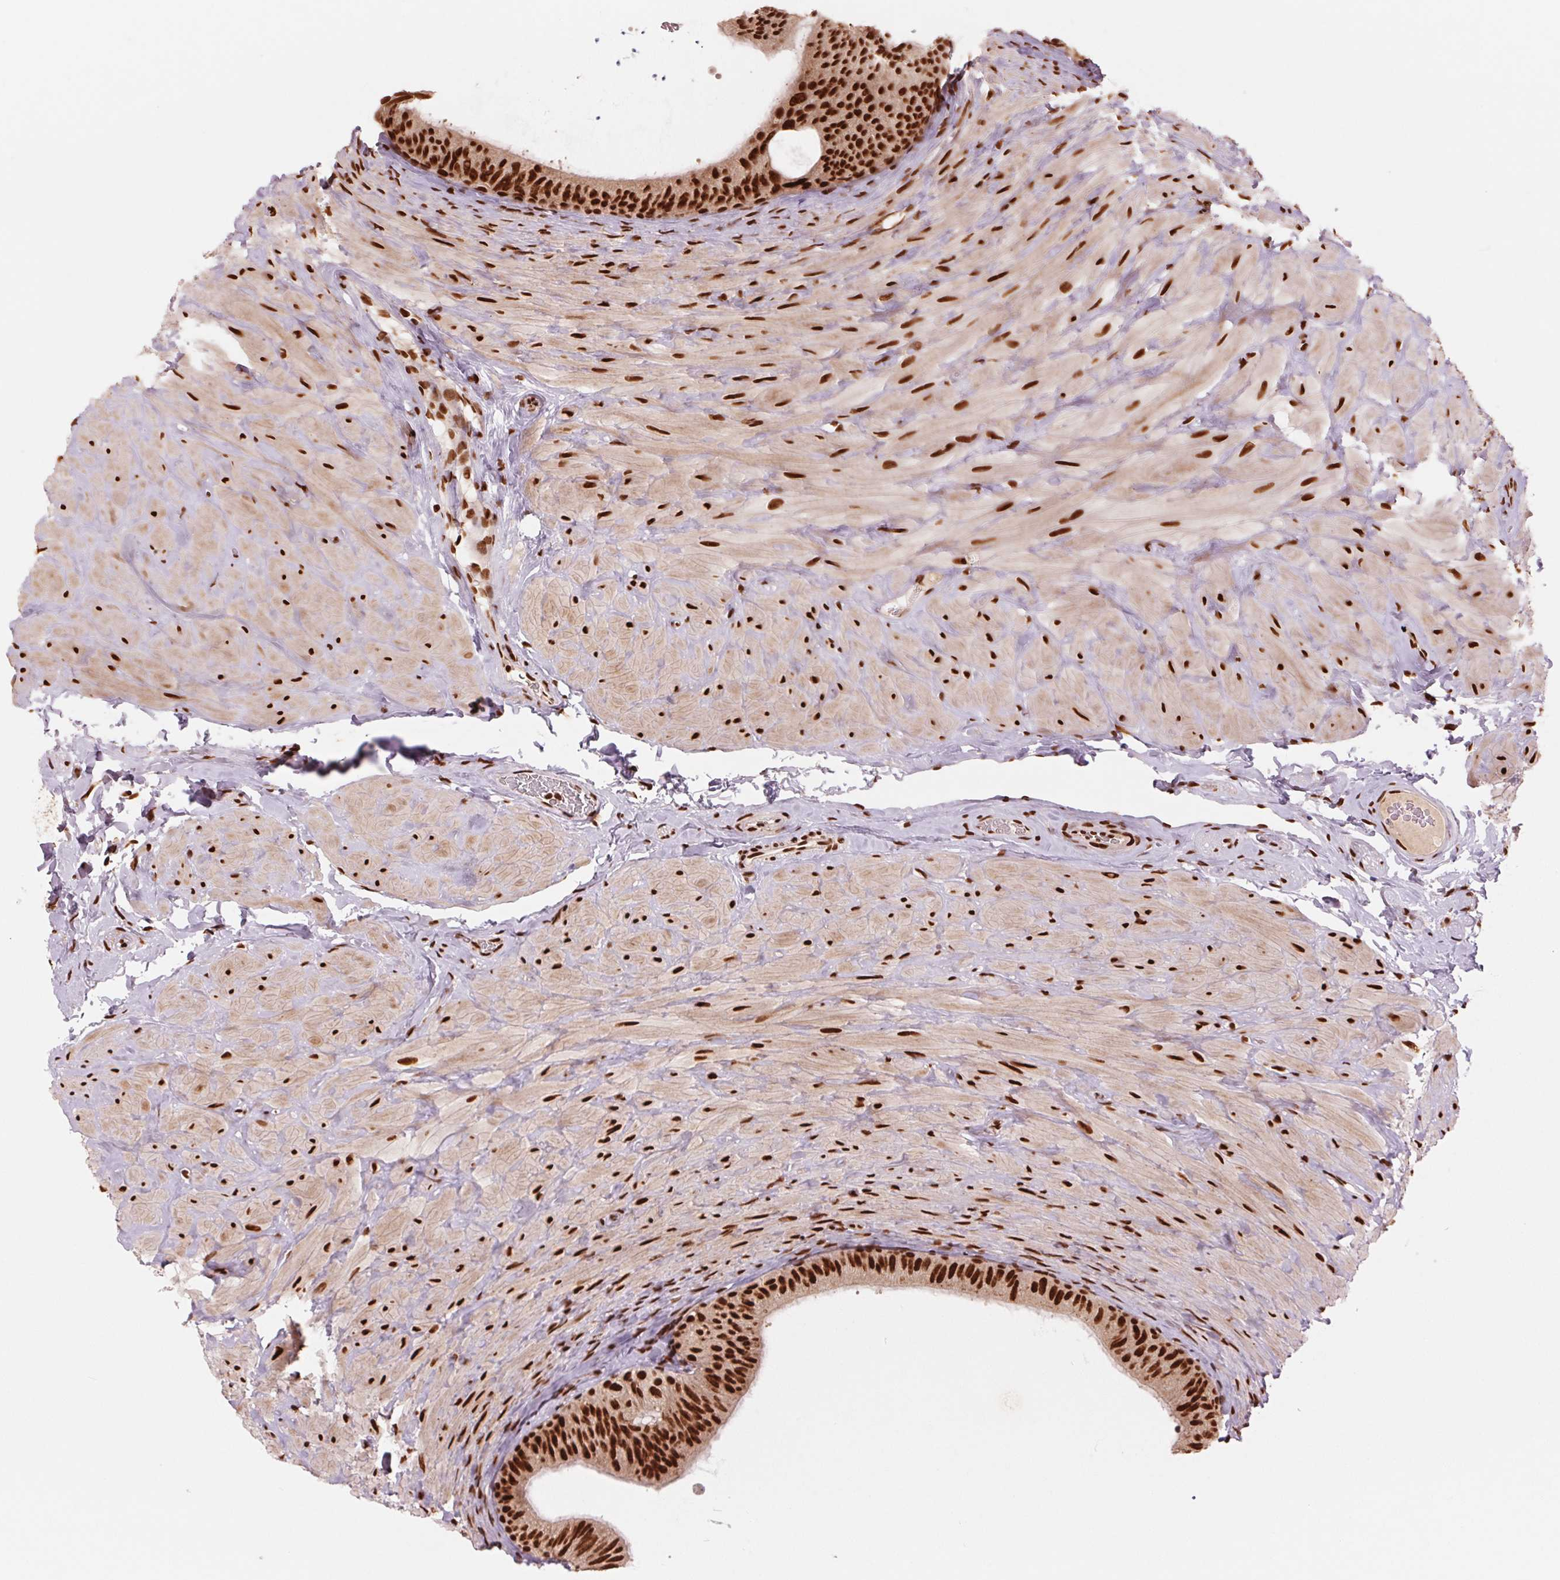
{"staining": {"intensity": "strong", "quantity": ">75%", "location": "nuclear"}, "tissue": "epididymis", "cell_type": "Glandular cells", "image_type": "normal", "snomed": [{"axis": "morphology", "description": "Normal tissue, NOS"}, {"axis": "topography", "description": "Epididymis, spermatic cord, NOS"}, {"axis": "topography", "description": "Epididymis"}], "caption": "The image shows staining of normal epididymis, revealing strong nuclear protein positivity (brown color) within glandular cells.", "gene": "TTLL9", "patient": {"sex": "male", "age": 31}}